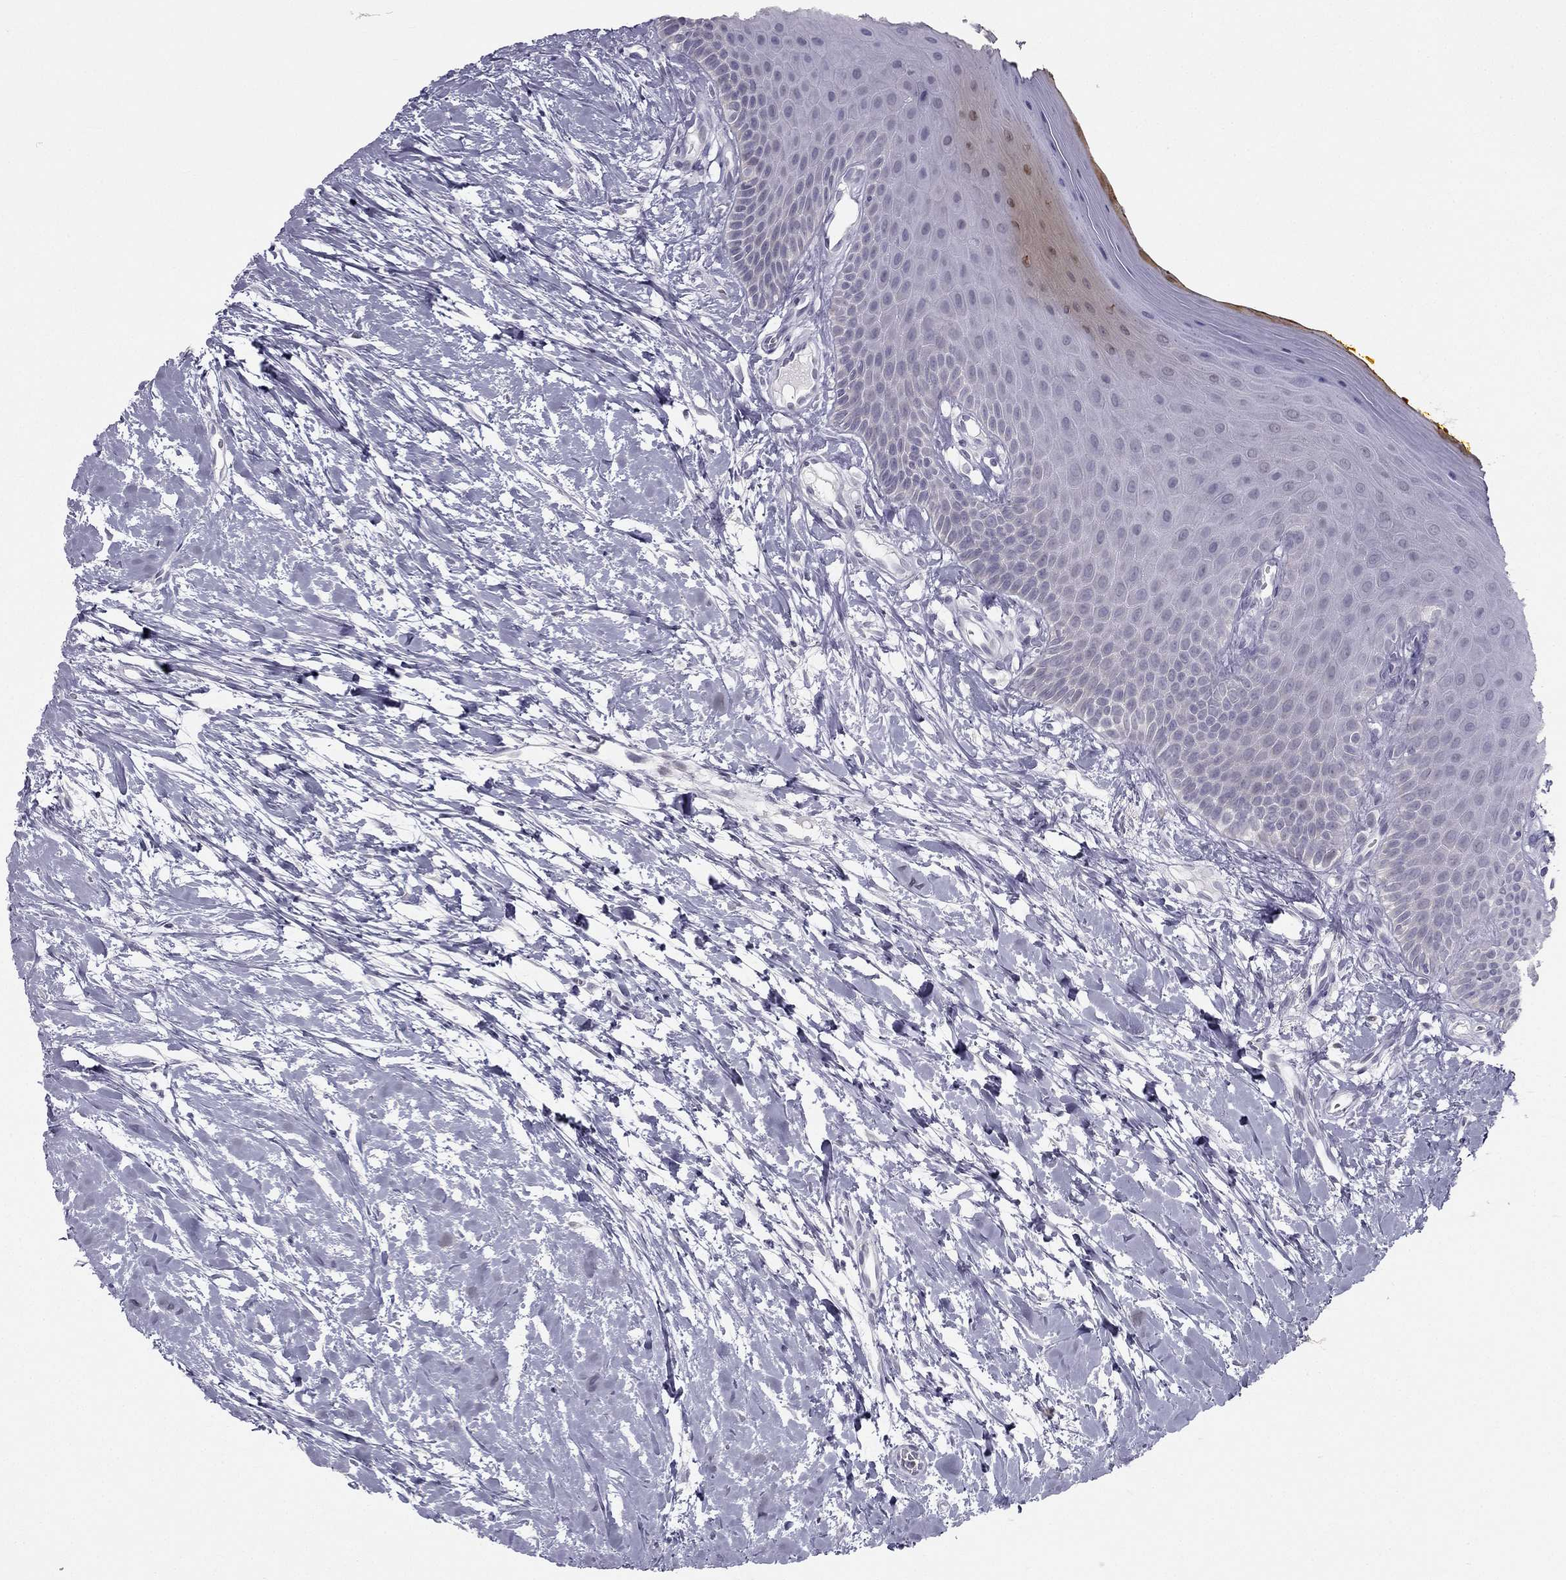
{"staining": {"intensity": "negative", "quantity": "none", "location": "none"}, "tissue": "oral mucosa", "cell_type": "Squamous epithelial cells", "image_type": "normal", "snomed": [{"axis": "morphology", "description": "Normal tissue, NOS"}, {"axis": "topography", "description": "Oral tissue"}], "caption": "Immunohistochemistry micrograph of benign oral mucosa: human oral mucosa stained with DAB (3,3'-diaminobenzidine) demonstrates no significant protein positivity in squamous epithelial cells. (IHC, brightfield microscopy, high magnification).", "gene": "C5orf49", "patient": {"sex": "female", "age": 43}}